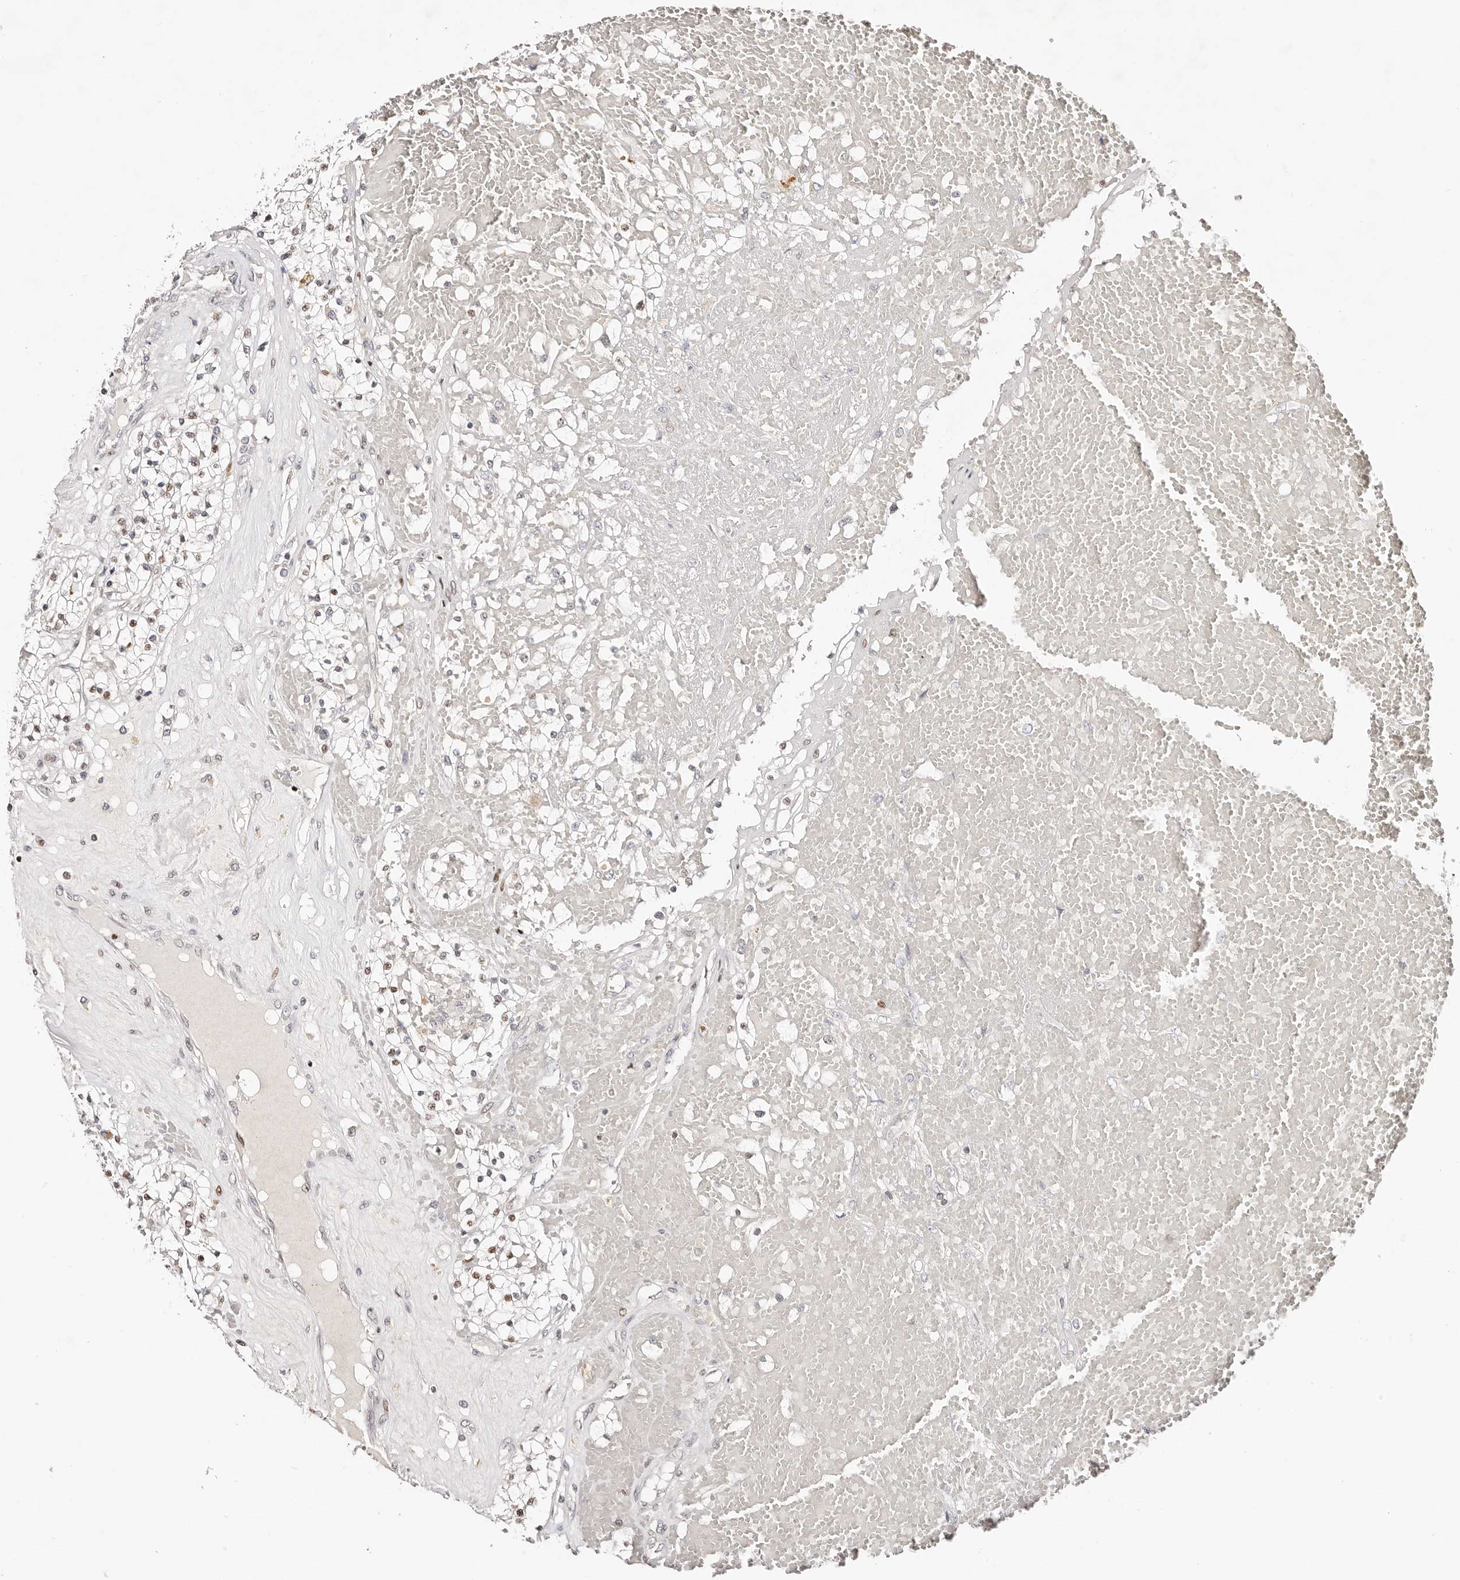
{"staining": {"intensity": "negative", "quantity": "none", "location": "none"}, "tissue": "renal cancer", "cell_type": "Tumor cells", "image_type": "cancer", "snomed": [{"axis": "morphology", "description": "Normal tissue, NOS"}, {"axis": "morphology", "description": "Adenocarcinoma, NOS"}, {"axis": "topography", "description": "Kidney"}], "caption": "Immunohistochemical staining of renal cancer displays no significant positivity in tumor cells.", "gene": "IQGAP3", "patient": {"sex": "male", "age": 68}}